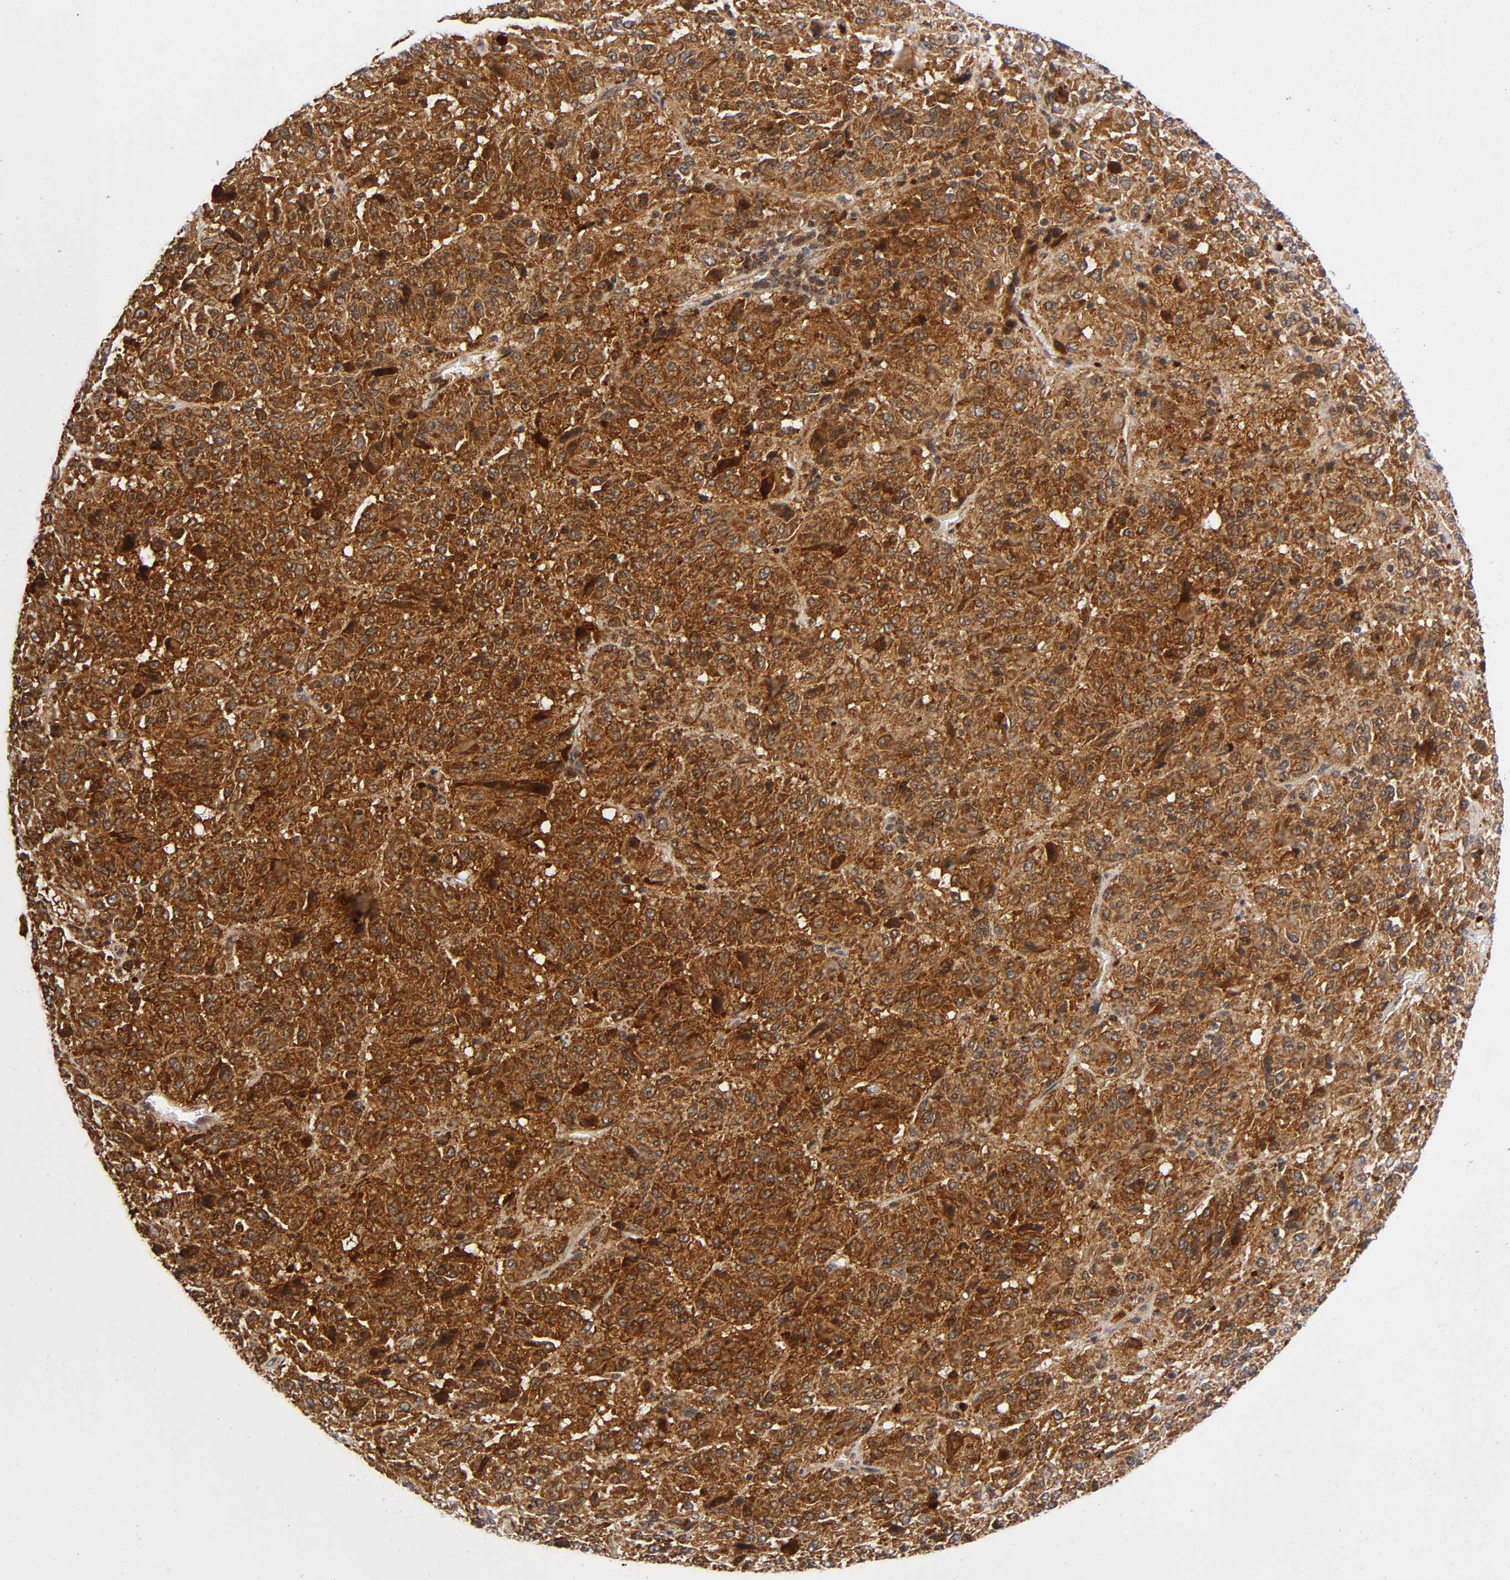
{"staining": {"intensity": "strong", "quantity": ">75%", "location": "cytoplasmic/membranous"}, "tissue": "melanoma", "cell_type": "Tumor cells", "image_type": "cancer", "snomed": [{"axis": "morphology", "description": "Malignant melanoma, Metastatic site"}, {"axis": "topography", "description": "Lung"}], "caption": "Strong cytoplasmic/membranous protein positivity is present in about >75% of tumor cells in malignant melanoma (metastatic site).", "gene": "EIF5", "patient": {"sex": "male", "age": 64}}